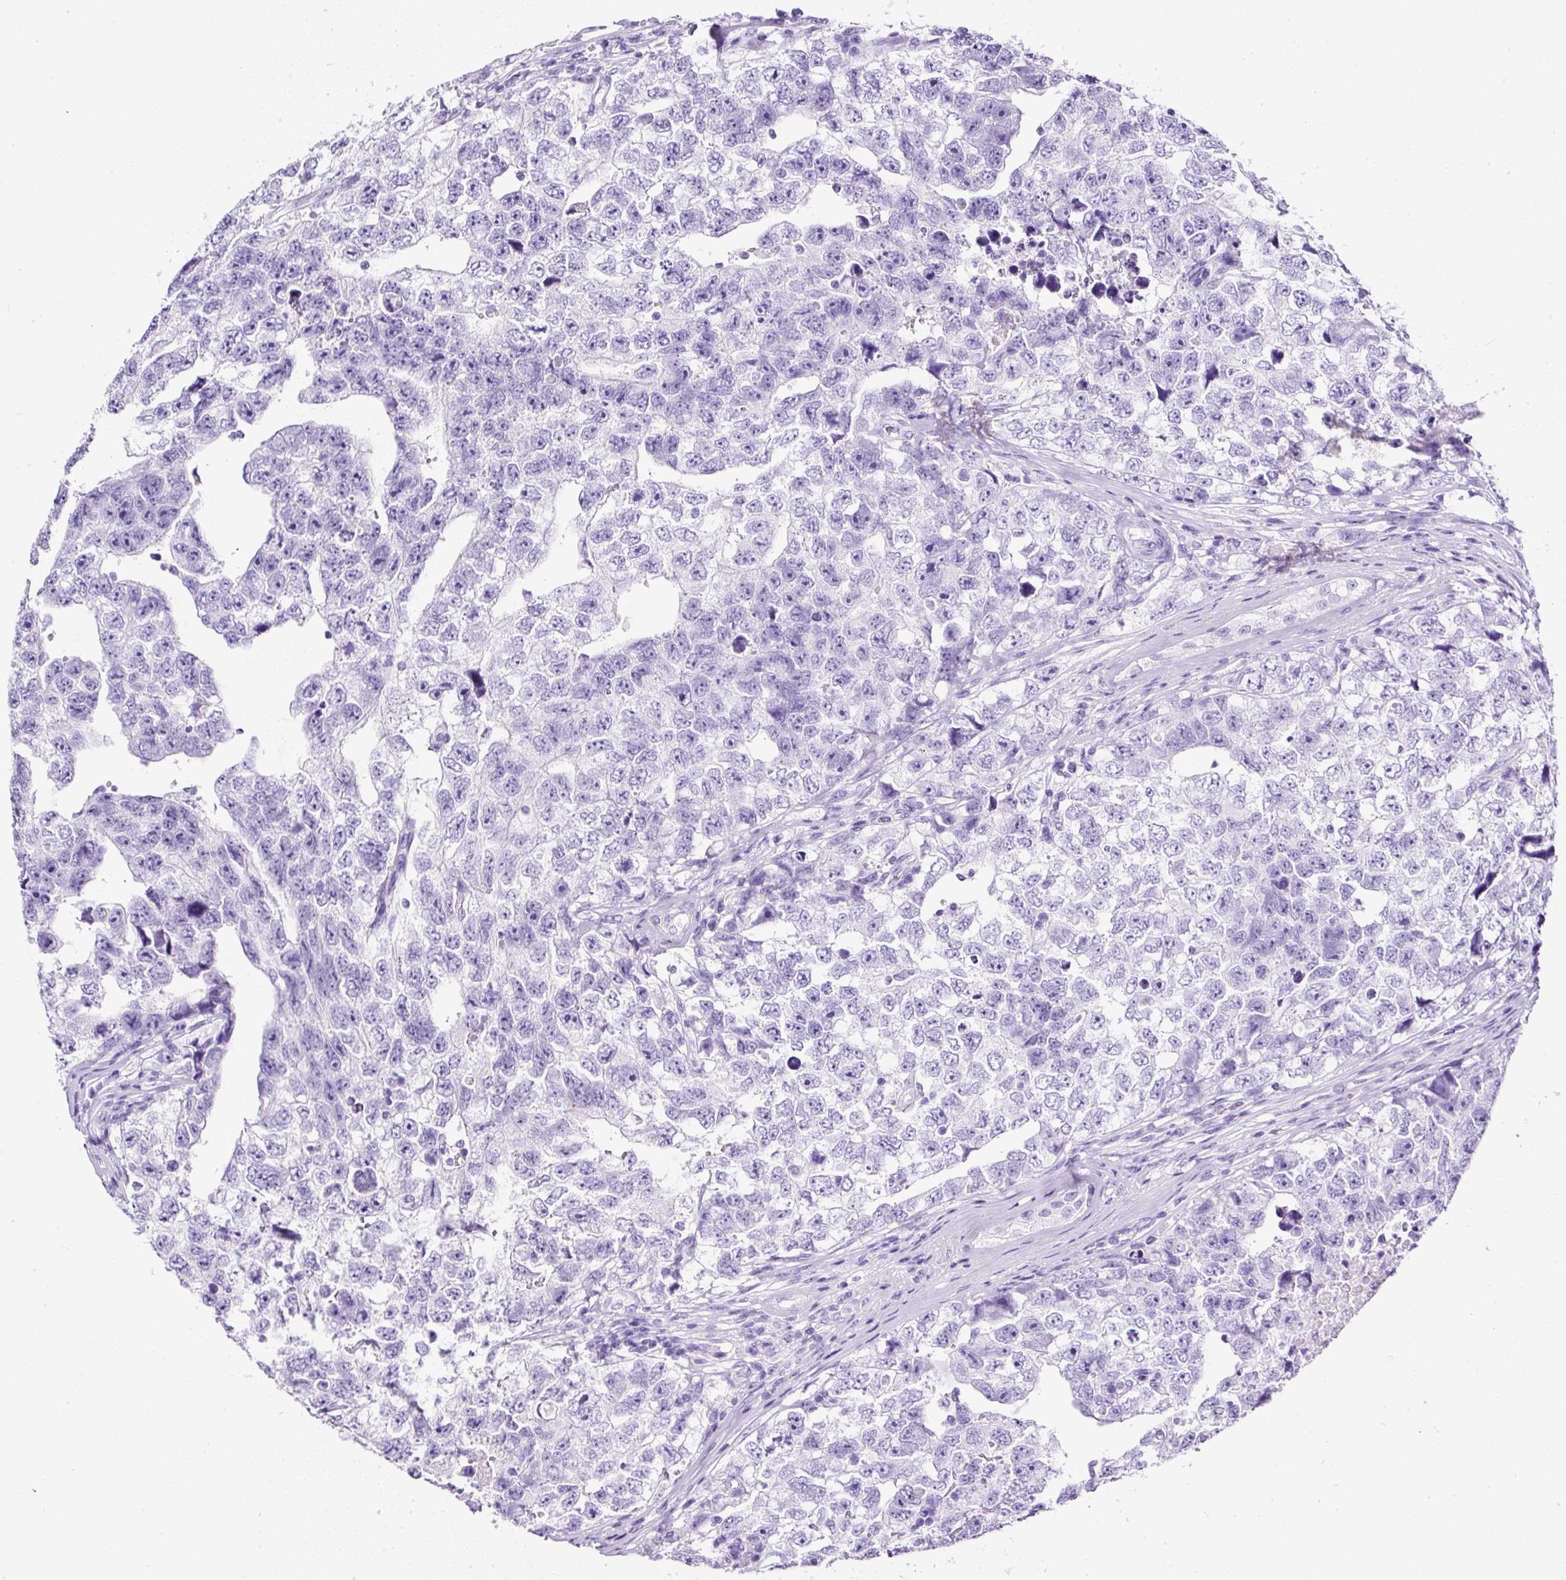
{"staining": {"intensity": "negative", "quantity": "none", "location": "none"}, "tissue": "testis cancer", "cell_type": "Tumor cells", "image_type": "cancer", "snomed": [{"axis": "morphology", "description": "Carcinoma, Embryonal, NOS"}, {"axis": "topography", "description": "Testis"}], "caption": "Immunohistochemical staining of embryonal carcinoma (testis) demonstrates no significant expression in tumor cells.", "gene": "NTS", "patient": {"sex": "male", "age": 22}}